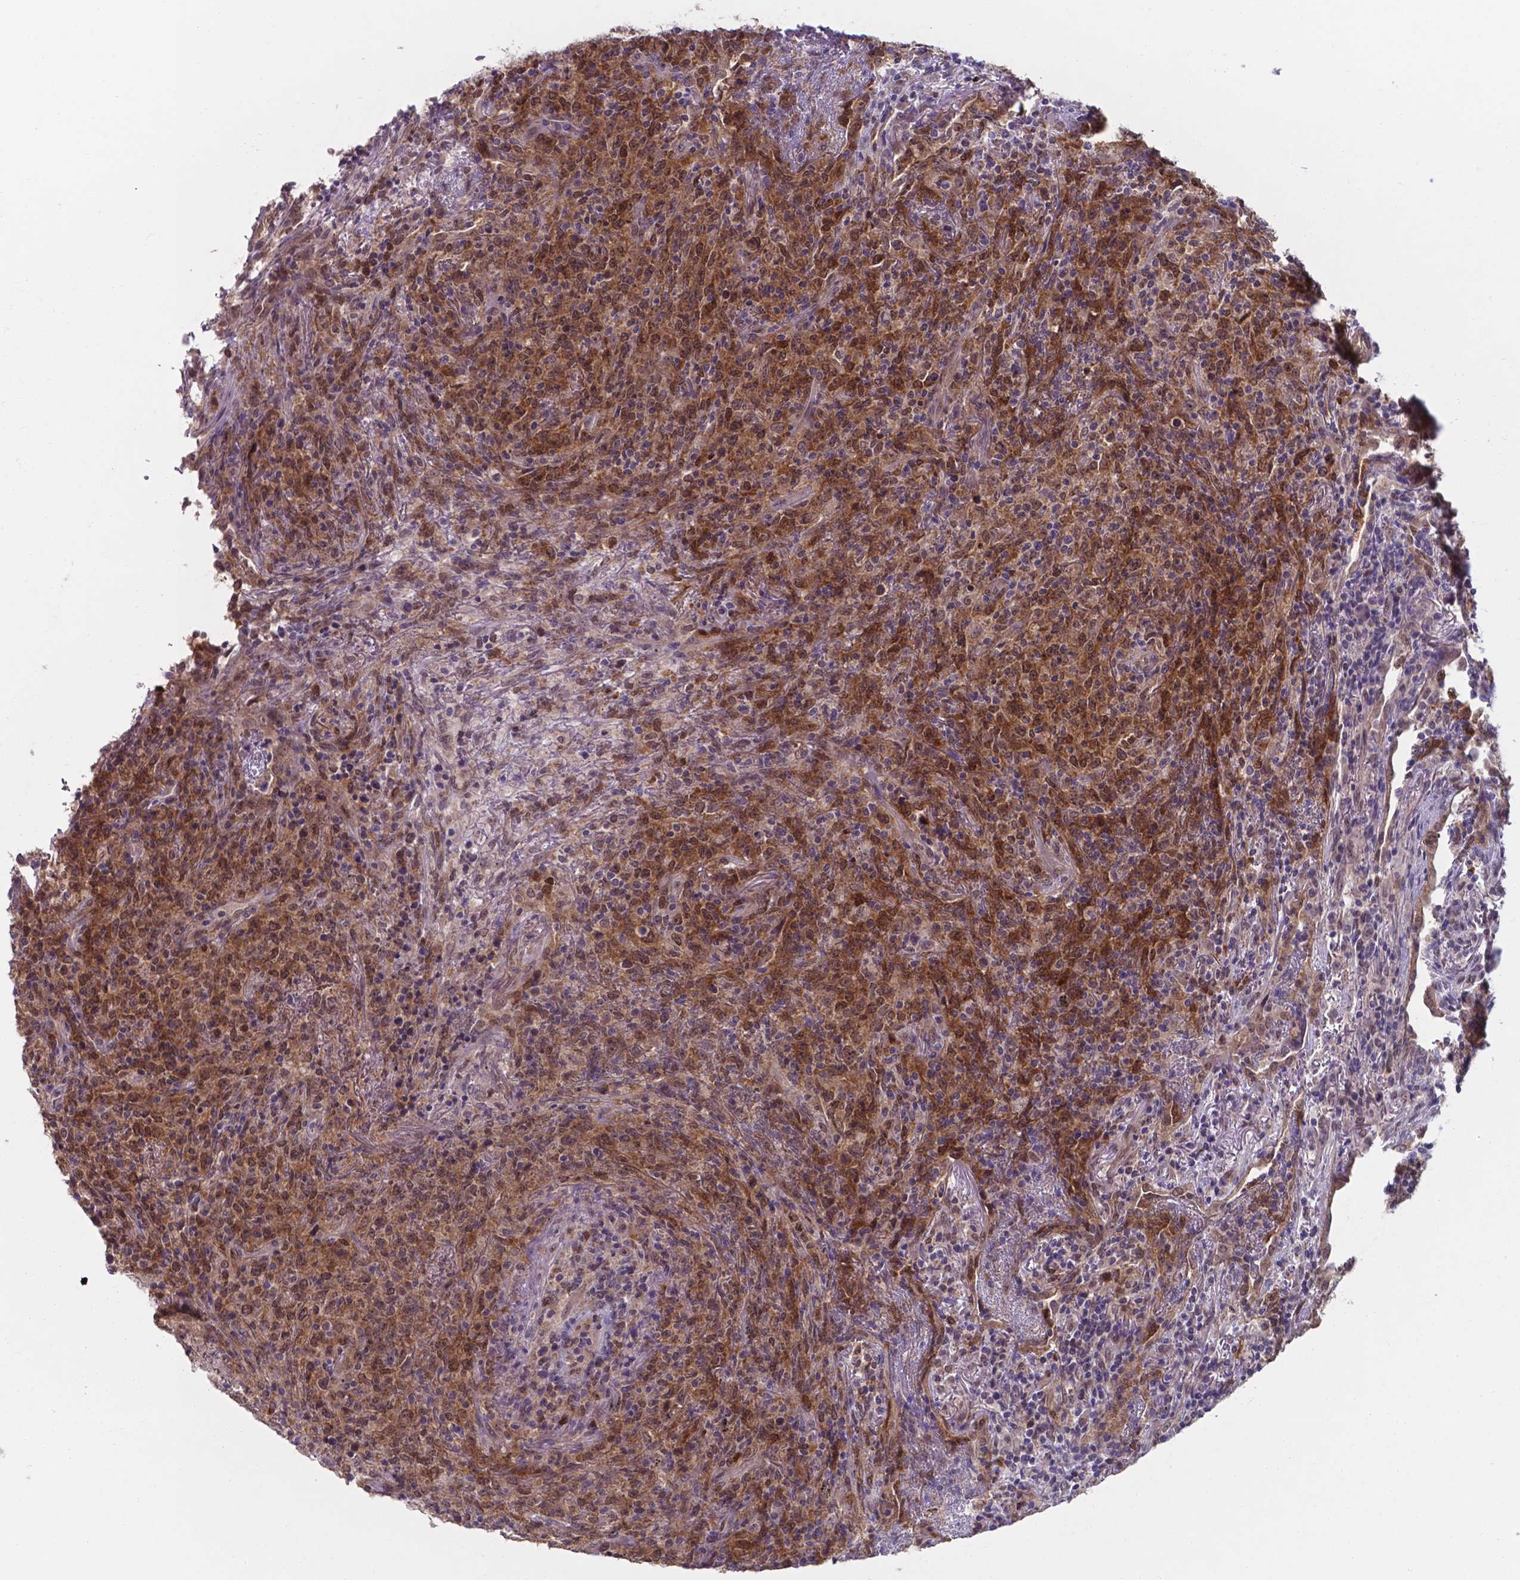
{"staining": {"intensity": "moderate", "quantity": "25%-75%", "location": "nuclear"}, "tissue": "lymphoma", "cell_type": "Tumor cells", "image_type": "cancer", "snomed": [{"axis": "morphology", "description": "Malignant lymphoma, non-Hodgkin's type, High grade"}, {"axis": "topography", "description": "Lung"}], "caption": "A medium amount of moderate nuclear positivity is appreciated in about 25%-75% of tumor cells in malignant lymphoma, non-Hodgkin's type (high-grade) tissue. Immunohistochemistry (ihc) stains the protein in brown and the nuclei are stained blue.", "gene": "UBE2E2", "patient": {"sex": "male", "age": 79}}